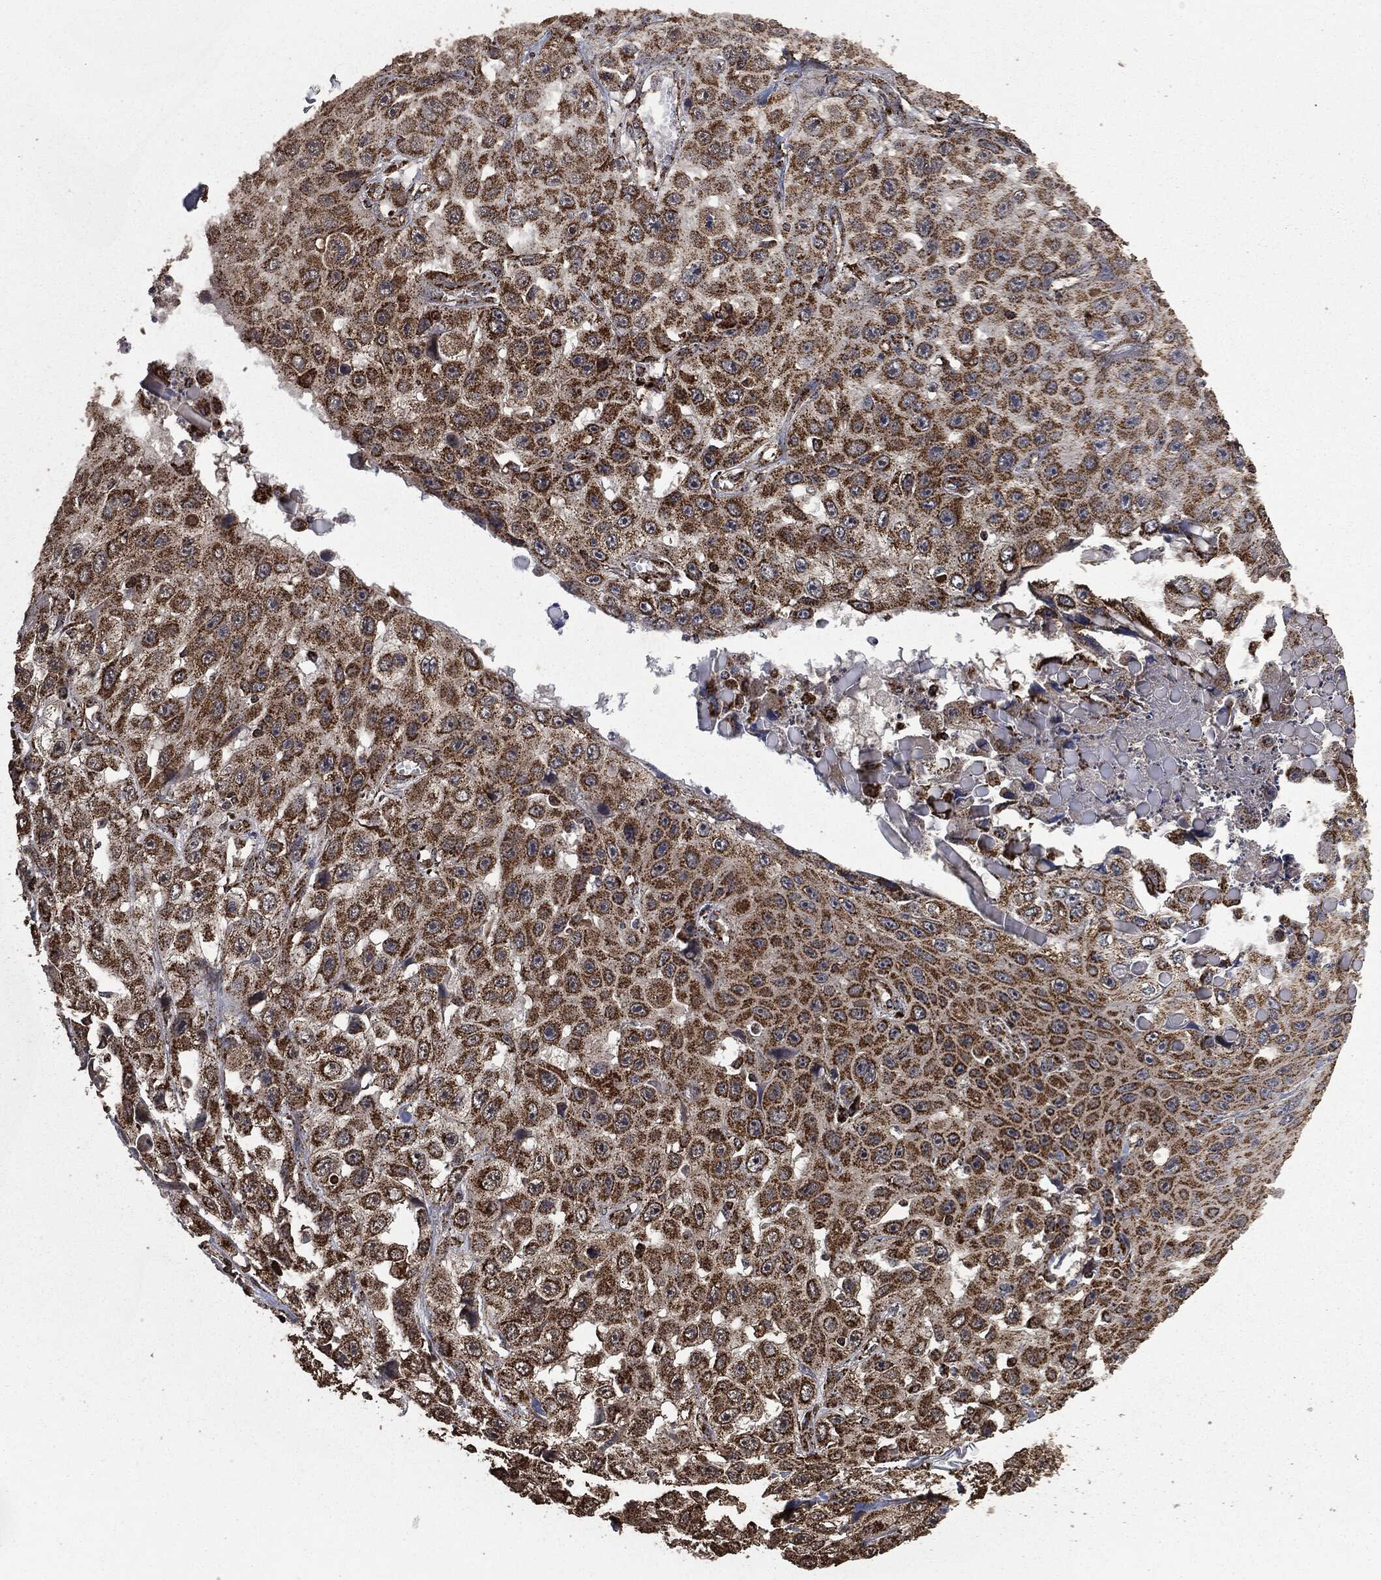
{"staining": {"intensity": "strong", "quantity": ">75%", "location": "cytoplasmic/membranous"}, "tissue": "skin cancer", "cell_type": "Tumor cells", "image_type": "cancer", "snomed": [{"axis": "morphology", "description": "Squamous cell carcinoma, NOS"}, {"axis": "topography", "description": "Skin"}], "caption": "Immunohistochemical staining of human skin squamous cell carcinoma displays strong cytoplasmic/membranous protein staining in approximately >75% of tumor cells.", "gene": "LIG3", "patient": {"sex": "male", "age": 82}}